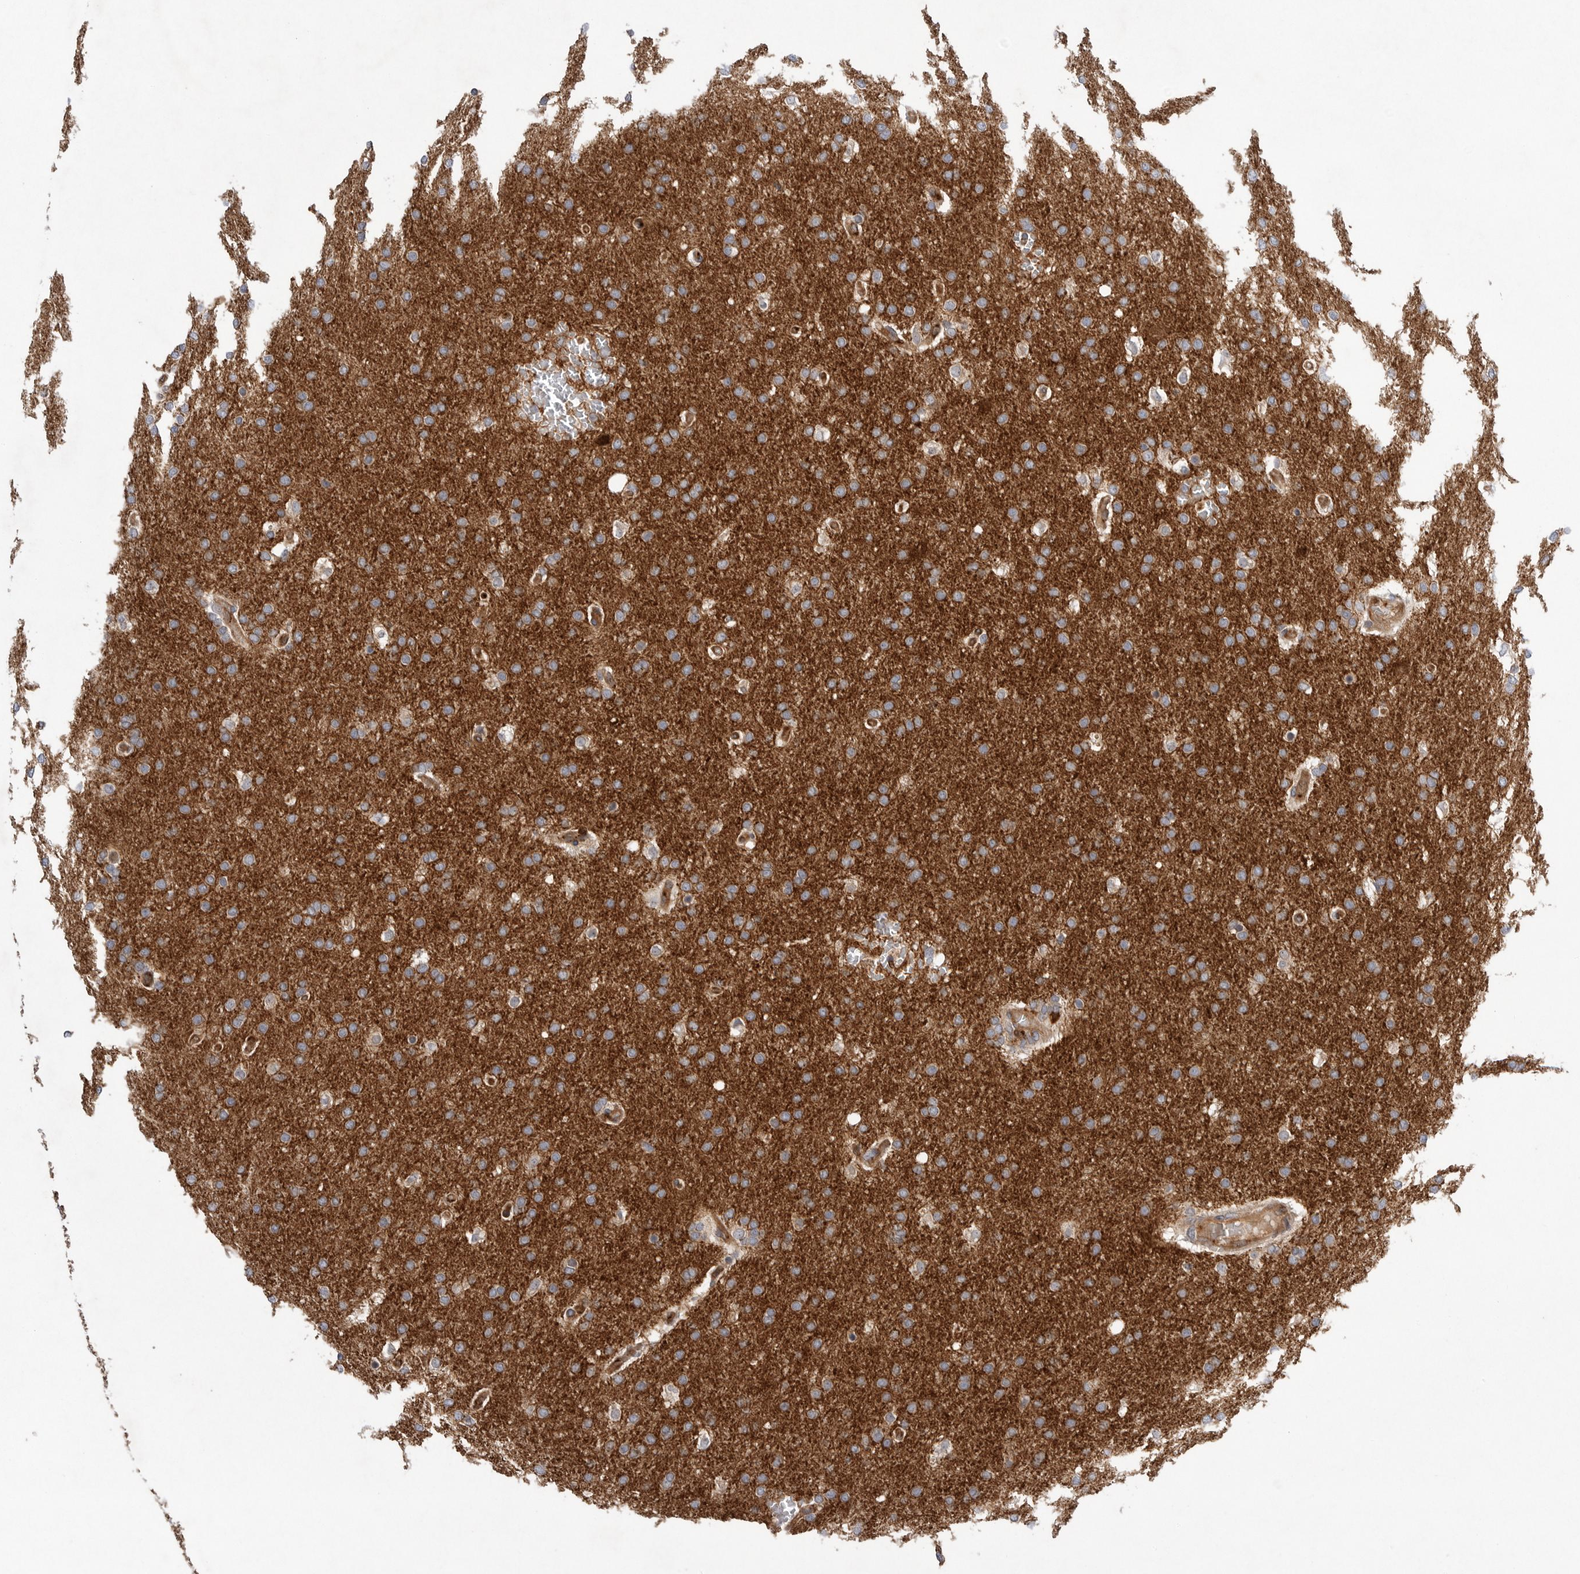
{"staining": {"intensity": "weak", "quantity": "<25%", "location": "cytoplasmic/membranous"}, "tissue": "glioma", "cell_type": "Tumor cells", "image_type": "cancer", "snomed": [{"axis": "morphology", "description": "Glioma, malignant, Low grade"}, {"axis": "topography", "description": "Brain"}], "caption": "This is an immunohistochemistry (IHC) image of glioma. There is no positivity in tumor cells.", "gene": "PRKCH", "patient": {"sex": "female", "age": 37}}